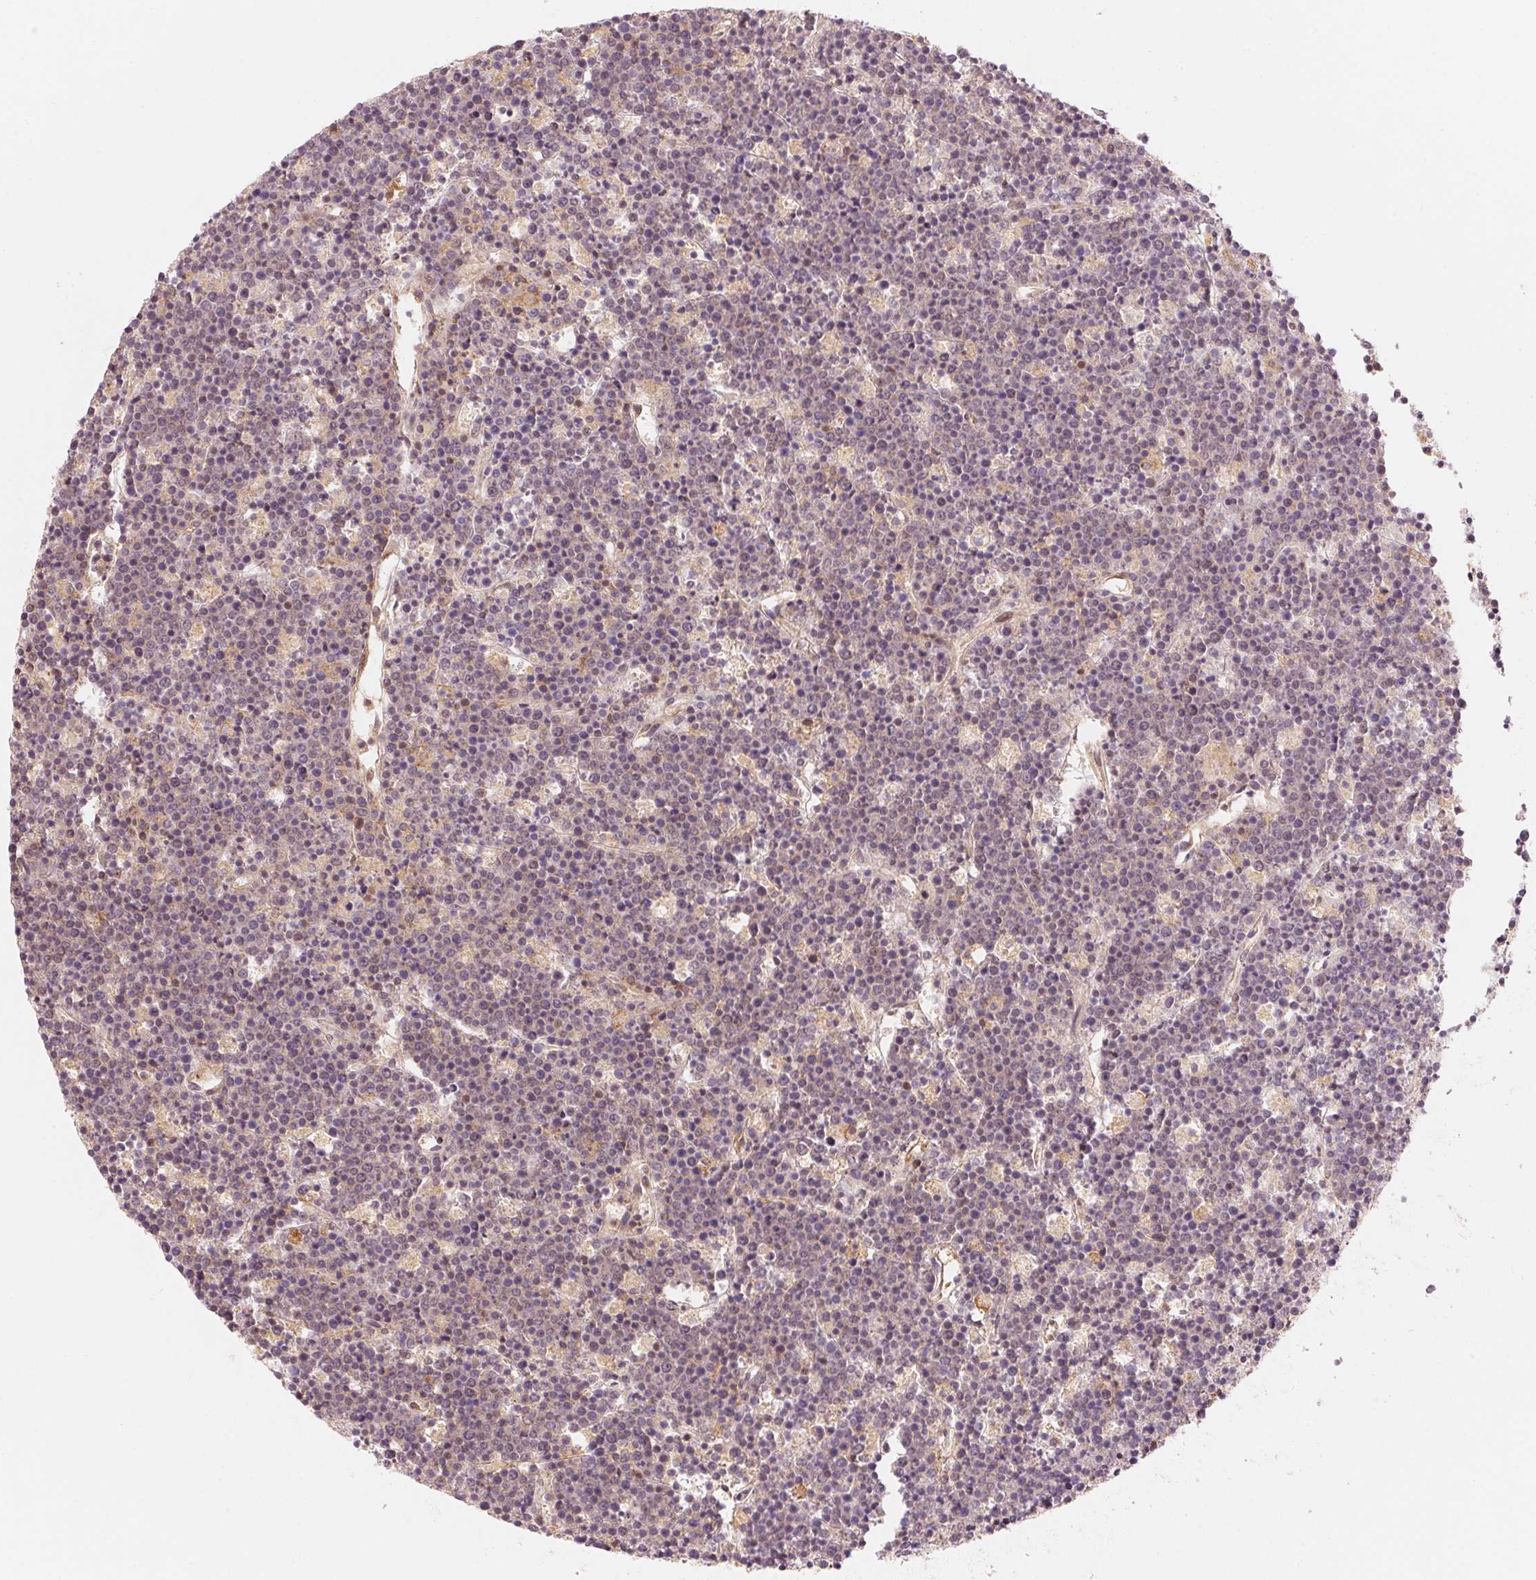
{"staining": {"intensity": "negative", "quantity": "none", "location": "none"}, "tissue": "lymphoma", "cell_type": "Tumor cells", "image_type": "cancer", "snomed": [{"axis": "morphology", "description": "Malignant lymphoma, non-Hodgkin's type, High grade"}, {"axis": "topography", "description": "Ovary"}], "caption": "The immunohistochemistry histopathology image has no significant staining in tumor cells of malignant lymphoma, non-Hodgkin's type (high-grade) tissue. Nuclei are stained in blue.", "gene": "PRKN", "patient": {"sex": "female", "age": 56}}